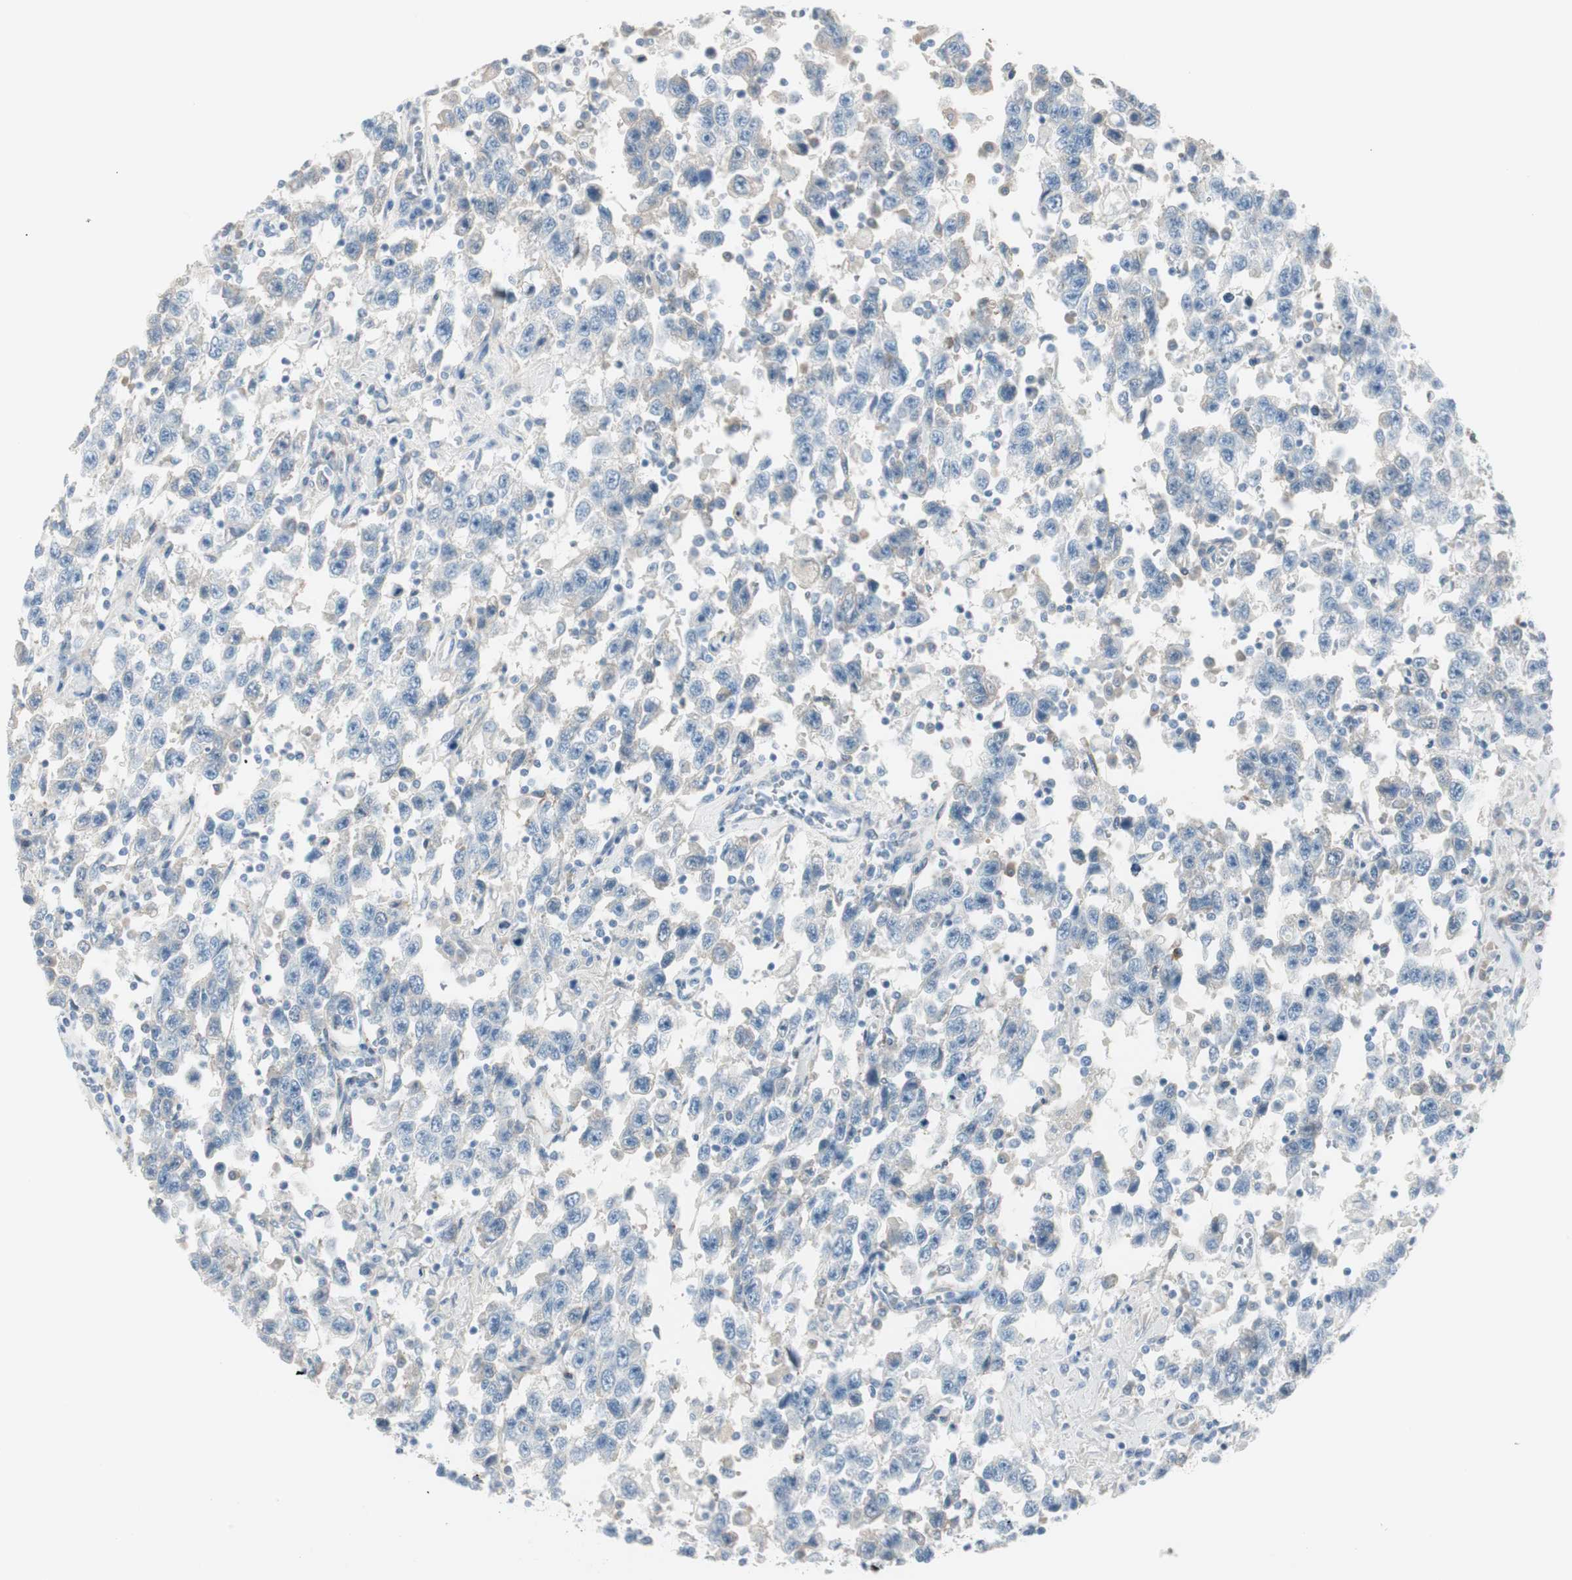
{"staining": {"intensity": "negative", "quantity": "none", "location": "none"}, "tissue": "testis cancer", "cell_type": "Tumor cells", "image_type": "cancer", "snomed": [{"axis": "morphology", "description": "Seminoma, NOS"}, {"axis": "topography", "description": "Testis"}], "caption": "Seminoma (testis) was stained to show a protein in brown. There is no significant positivity in tumor cells. (DAB immunohistochemistry, high magnification).", "gene": "CACNA2D1", "patient": {"sex": "male", "age": 41}}